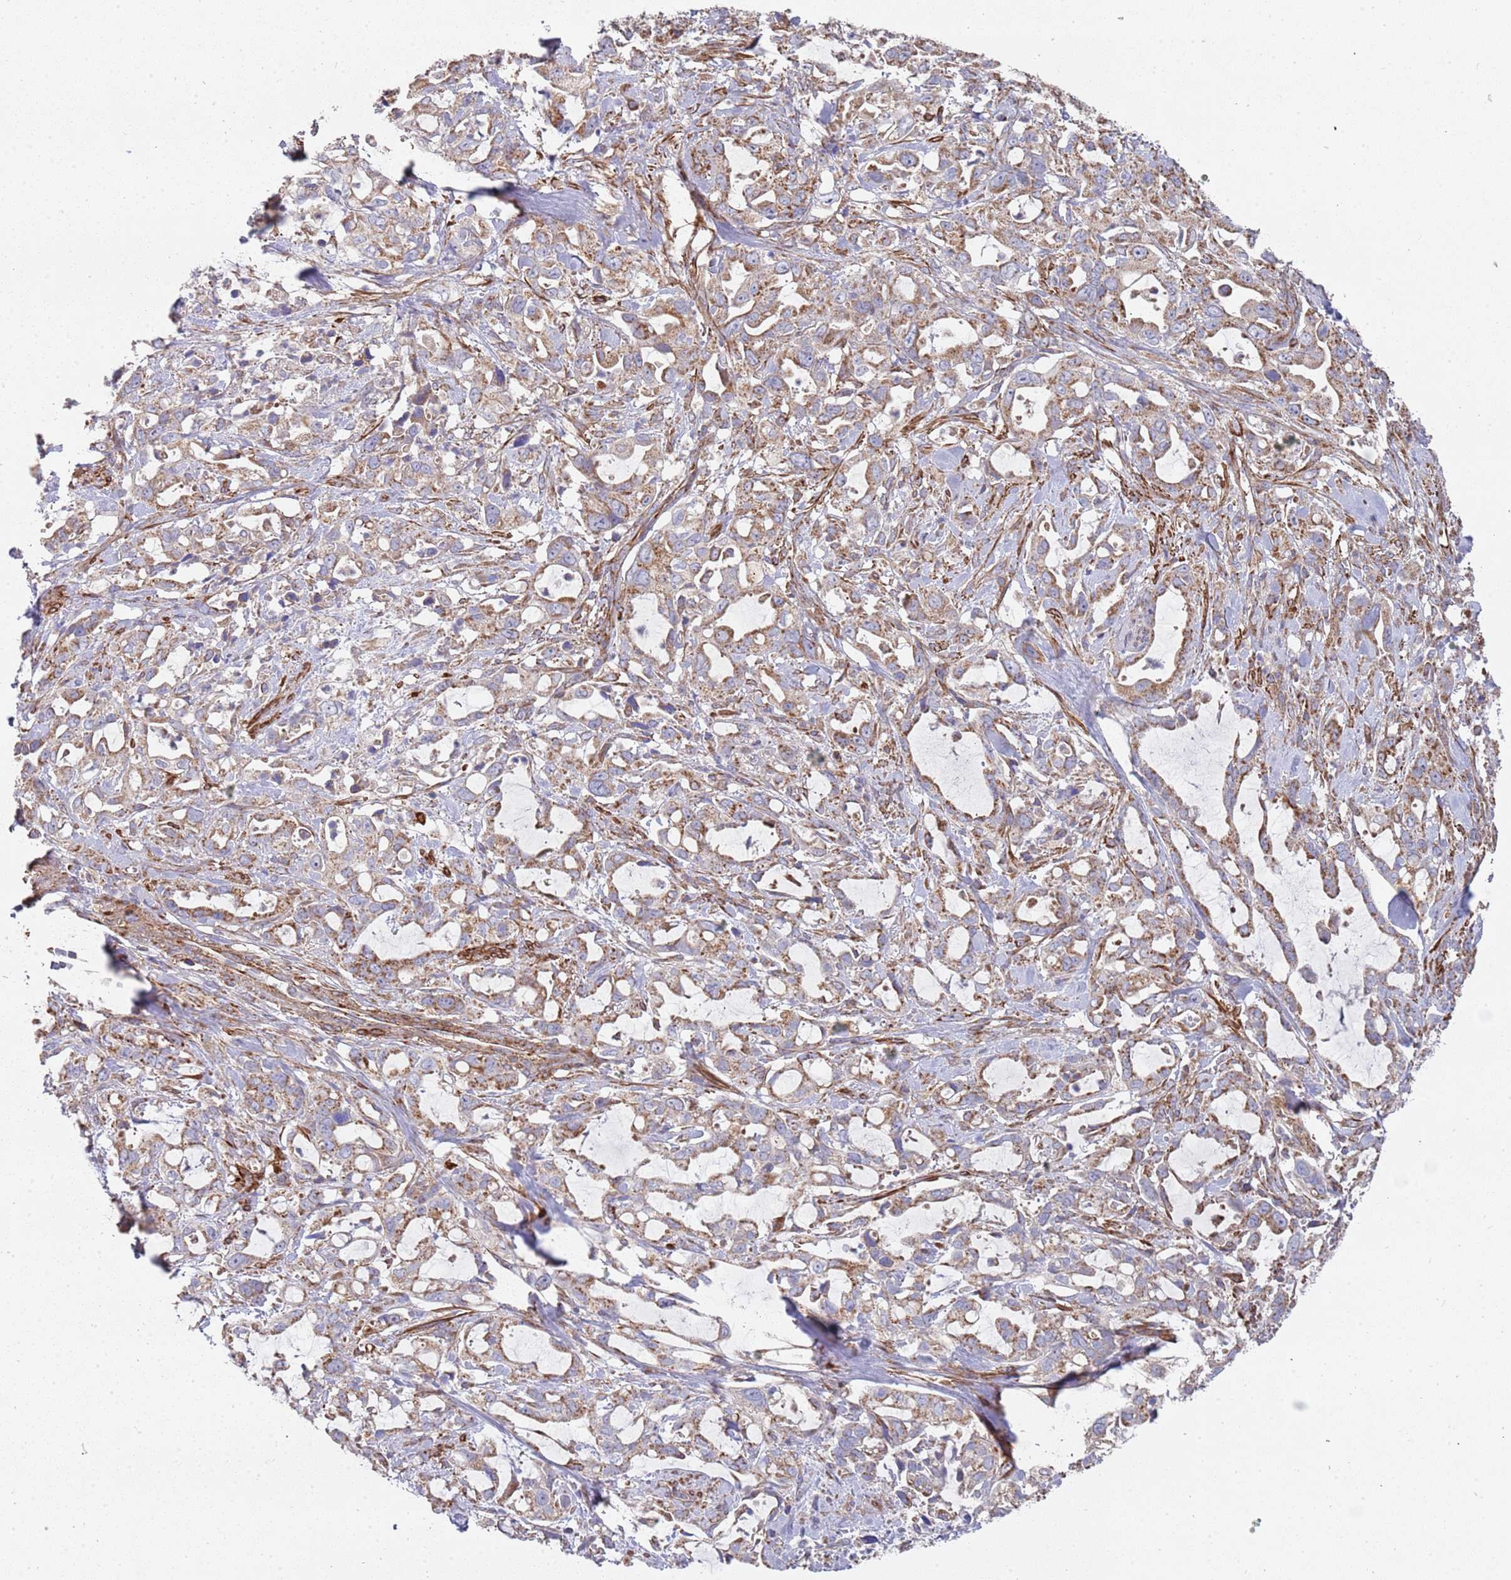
{"staining": {"intensity": "moderate", "quantity": ">75%", "location": "cytoplasmic/membranous"}, "tissue": "pancreatic cancer", "cell_type": "Tumor cells", "image_type": "cancer", "snomed": [{"axis": "morphology", "description": "Adenocarcinoma, NOS"}, {"axis": "topography", "description": "Pancreas"}], "caption": "Immunohistochemistry micrograph of neoplastic tissue: human pancreatic cancer stained using immunohistochemistry (IHC) shows medium levels of moderate protein expression localized specifically in the cytoplasmic/membranous of tumor cells, appearing as a cytoplasmic/membranous brown color.", "gene": "WDFY3", "patient": {"sex": "female", "age": 61}}